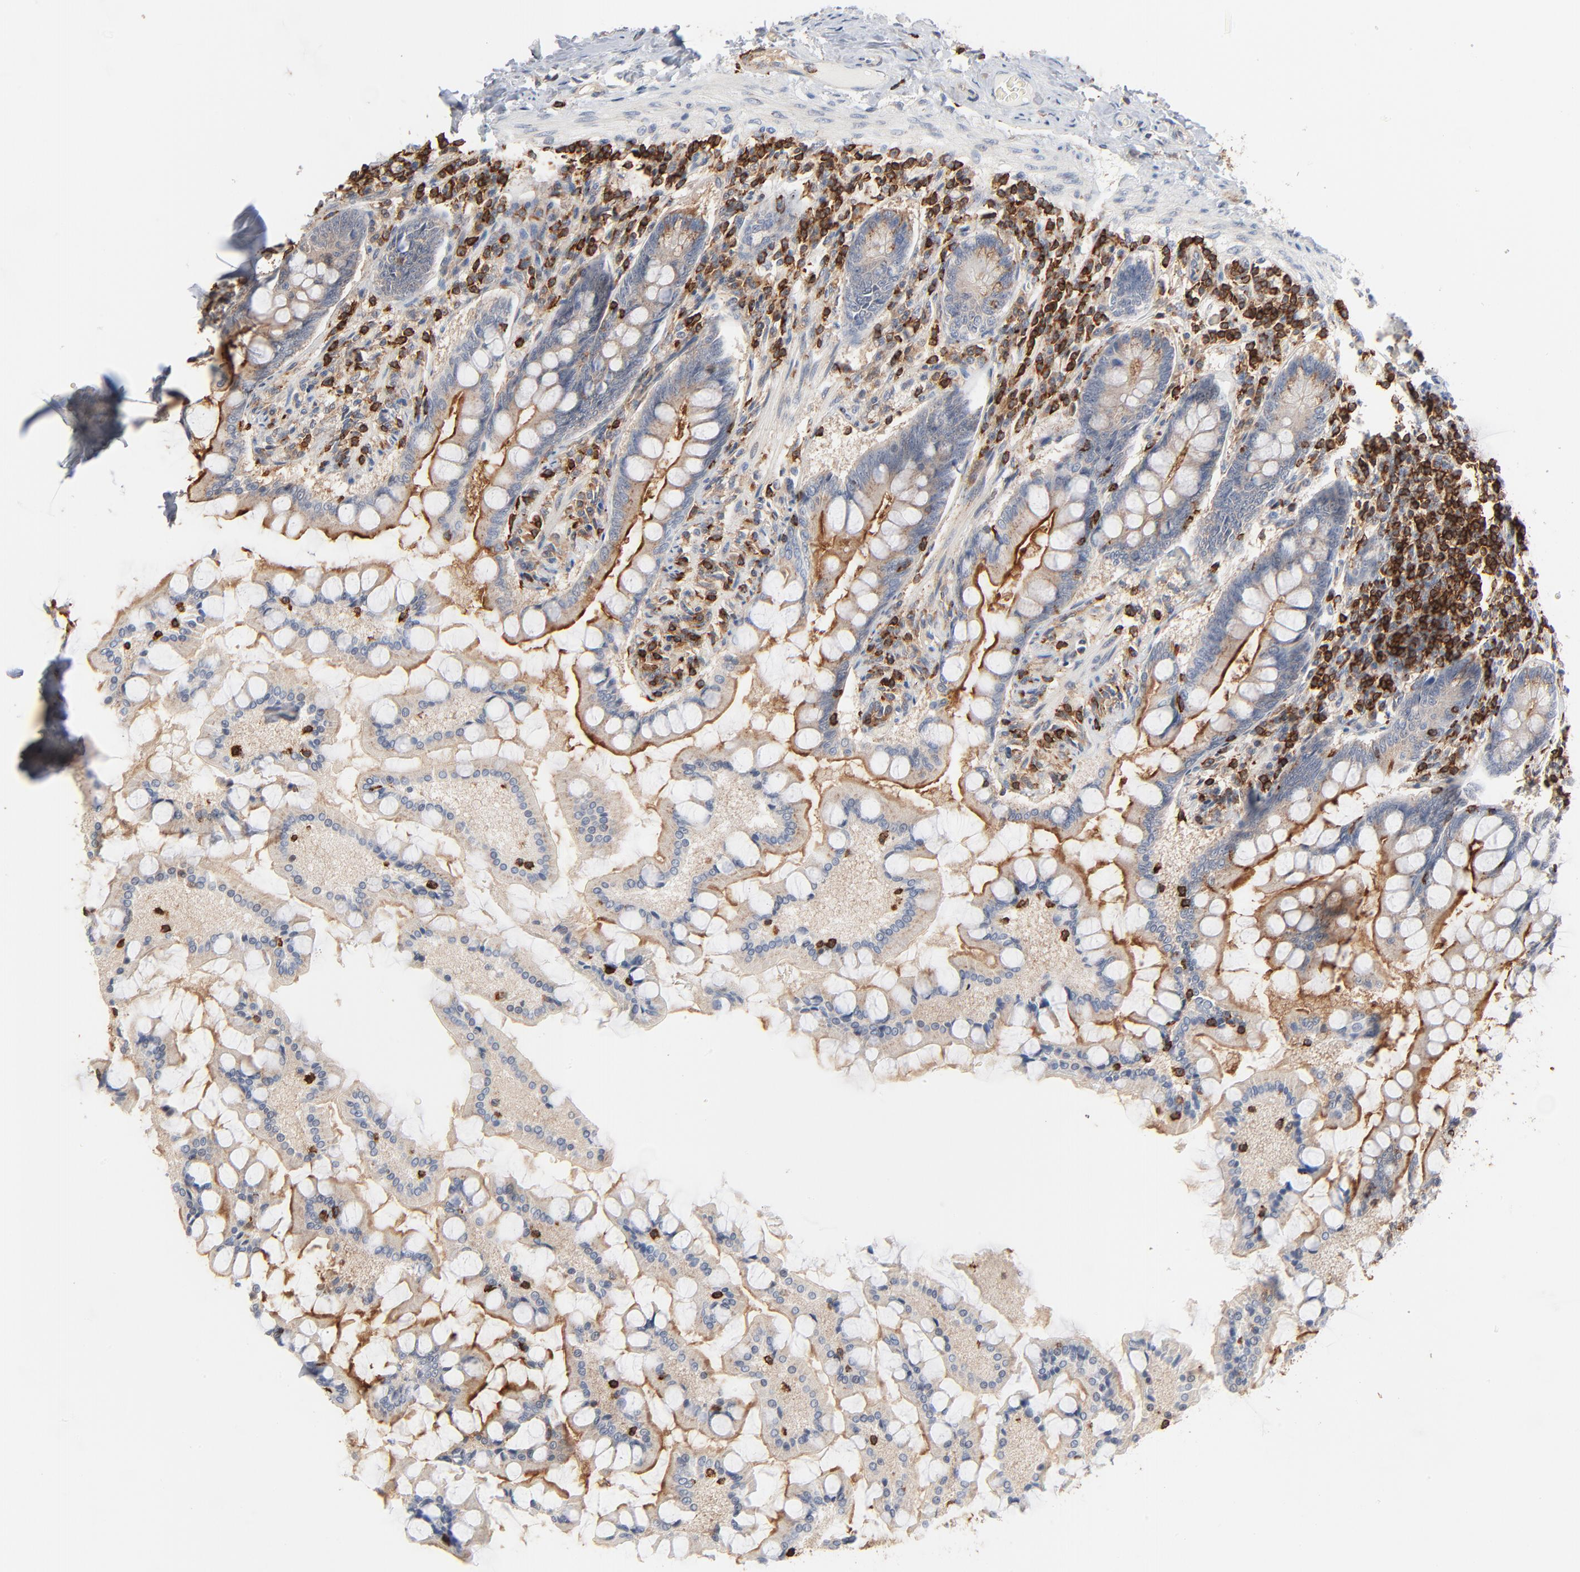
{"staining": {"intensity": "weak", "quantity": ">75%", "location": "cytoplasmic/membranous"}, "tissue": "small intestine", "cell_type": "Glandular cells", "image_type": "normal", "snomed": [{"axis": "morphology", "description": "Normal tissue, NOS"}, {"axis": "topography", "description": "Small intestine"}], "caption": "Brown immunohistochemical staining in benign small intestine demonstrates weak cytoplasmic/membranous positivity in approximately >75% of glandular cells. (Brightfield microscopy of DAB IHC at high magnification).", "gene": "SH3KBP1", "patient": {"sex": "male", "age": 41}}